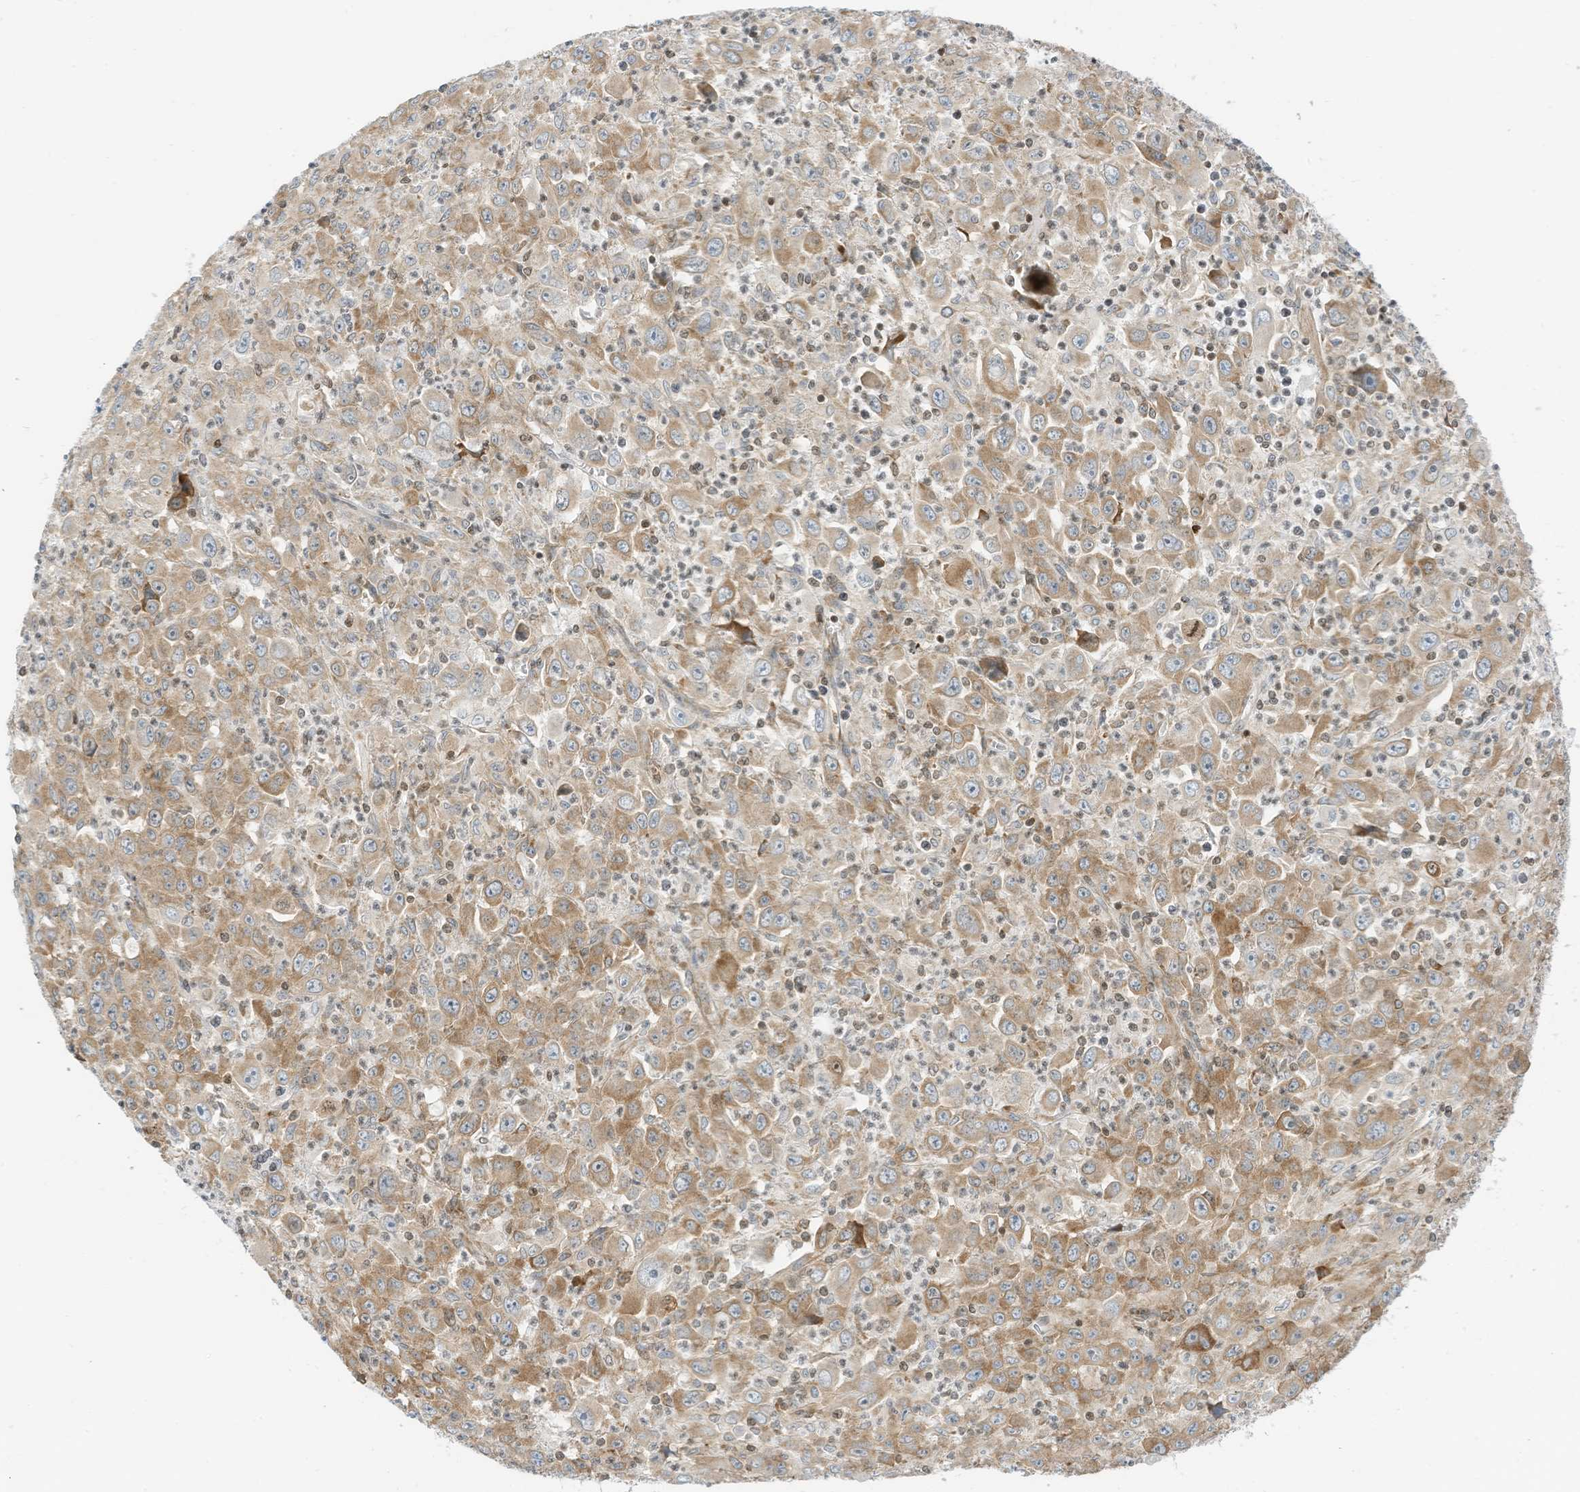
{"staining": {"intensity": "moderate", "quantity": ">75%", "location": "cytoplasmic/membranous"}, "tissue": "melanoma", "cell_type": "Tumor cells", "image_type": "cancer", "snomed": [{"axis": "morphology", "description": "Malignant melanoma, Metastatic site"}, {"axis": "topography", "description": "Skin"}], "caption": "A medium amount of moderate cytoplasmic/membranous staining is seen in about >75% of tumor cells in malignant melanoma (metastatic site) tissue.", "gene": "EDF1", "patient": {"sex": "female", "age": 56}}